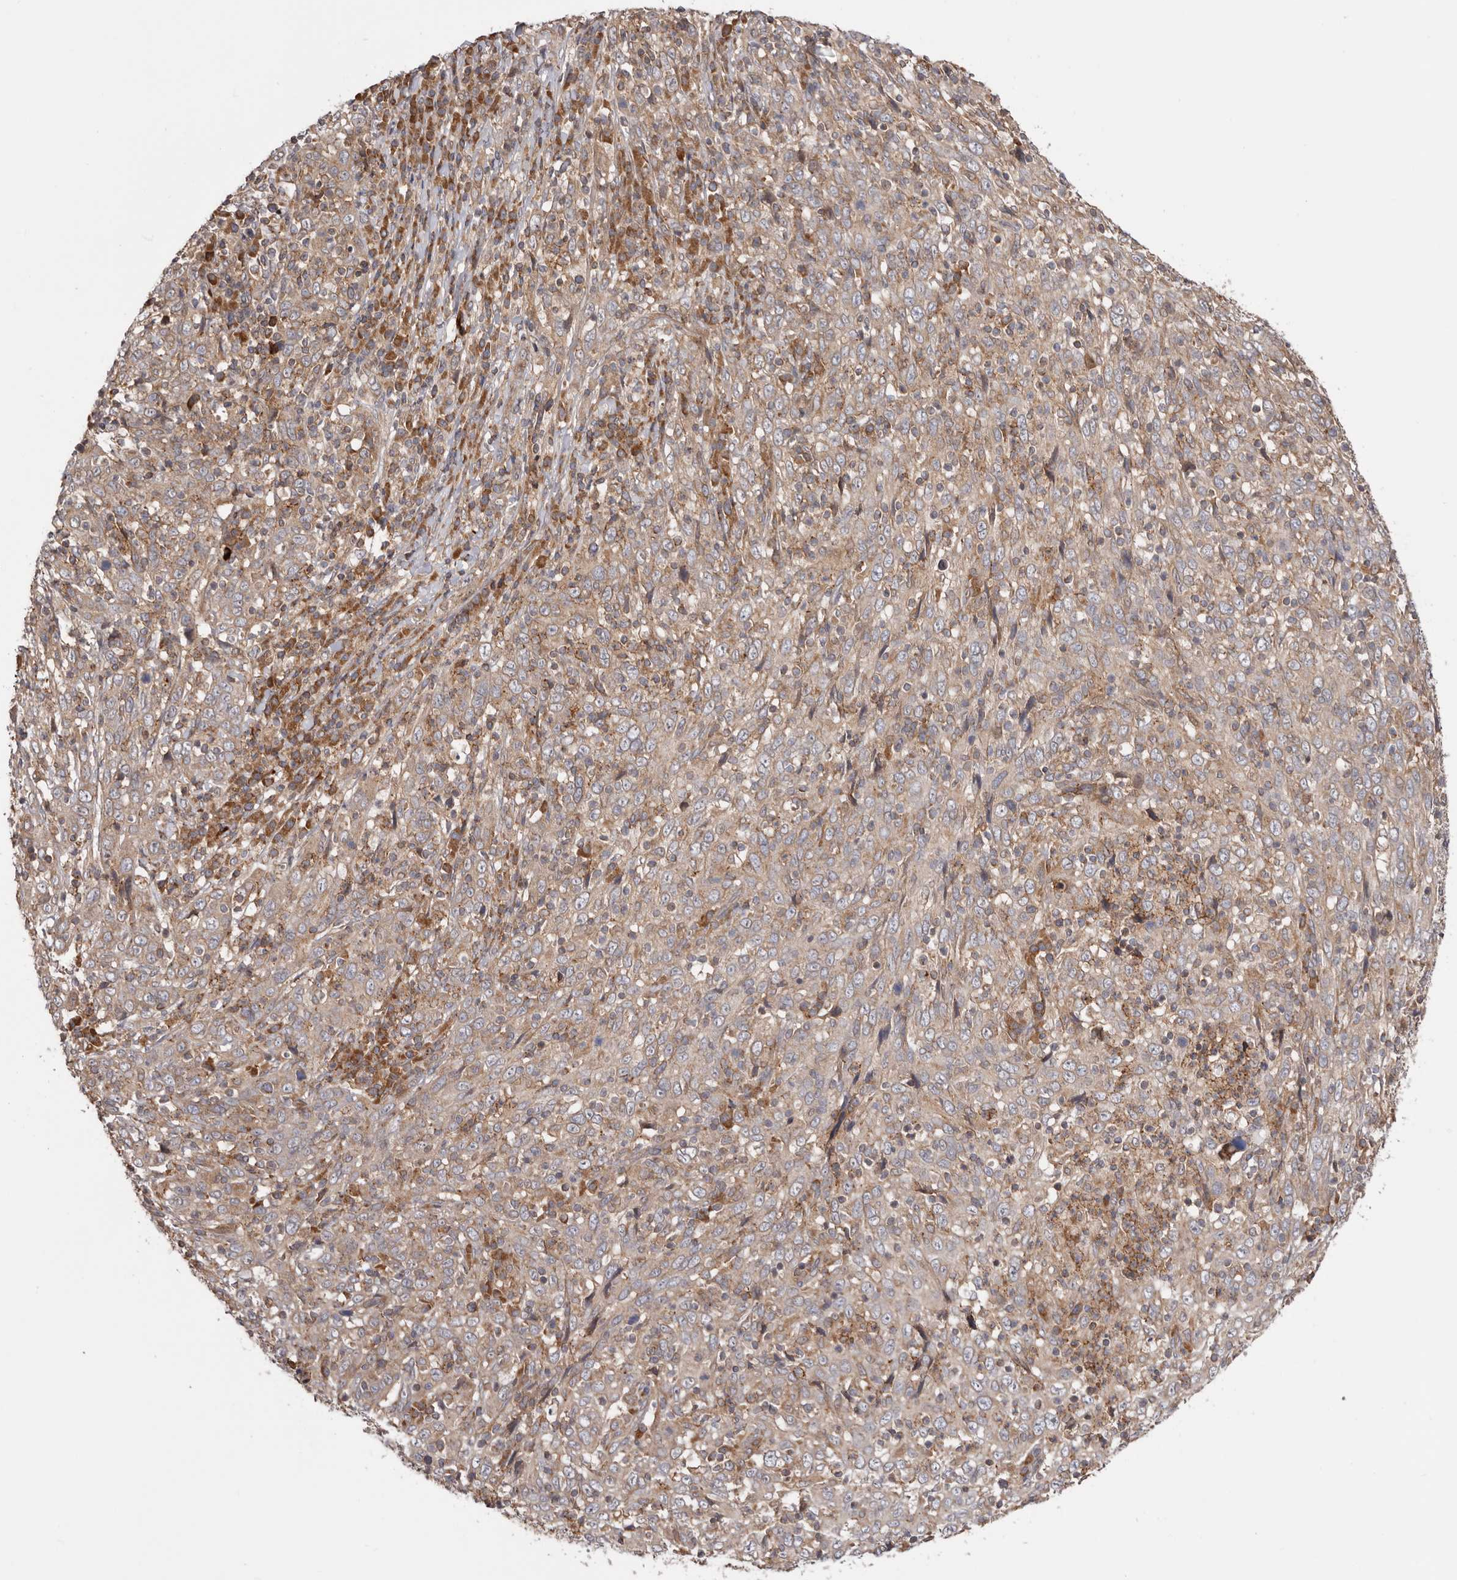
{"staining": {"intensity": "weak", "quantity": ">75%", "location": "cytoplasmic/membranous"}, "tissue": "cervical cancer", "cell_type": "Tumor cells", "image_type": "cancer", "snomed": [{"axis": "morphology", "description": "Squamous cell carcinoma, NOS"}, {"axis": "topography", "description": "Cervix"}], "caption": "Cervical cancer (squamous cell carcinoma) stained for a protein (brown) reveals weak cytoplasmic/membranous positive staining in about >75% of tumor cells.", "gene": "TMUB1", "patient": {"sex": "female", "age": 46}}